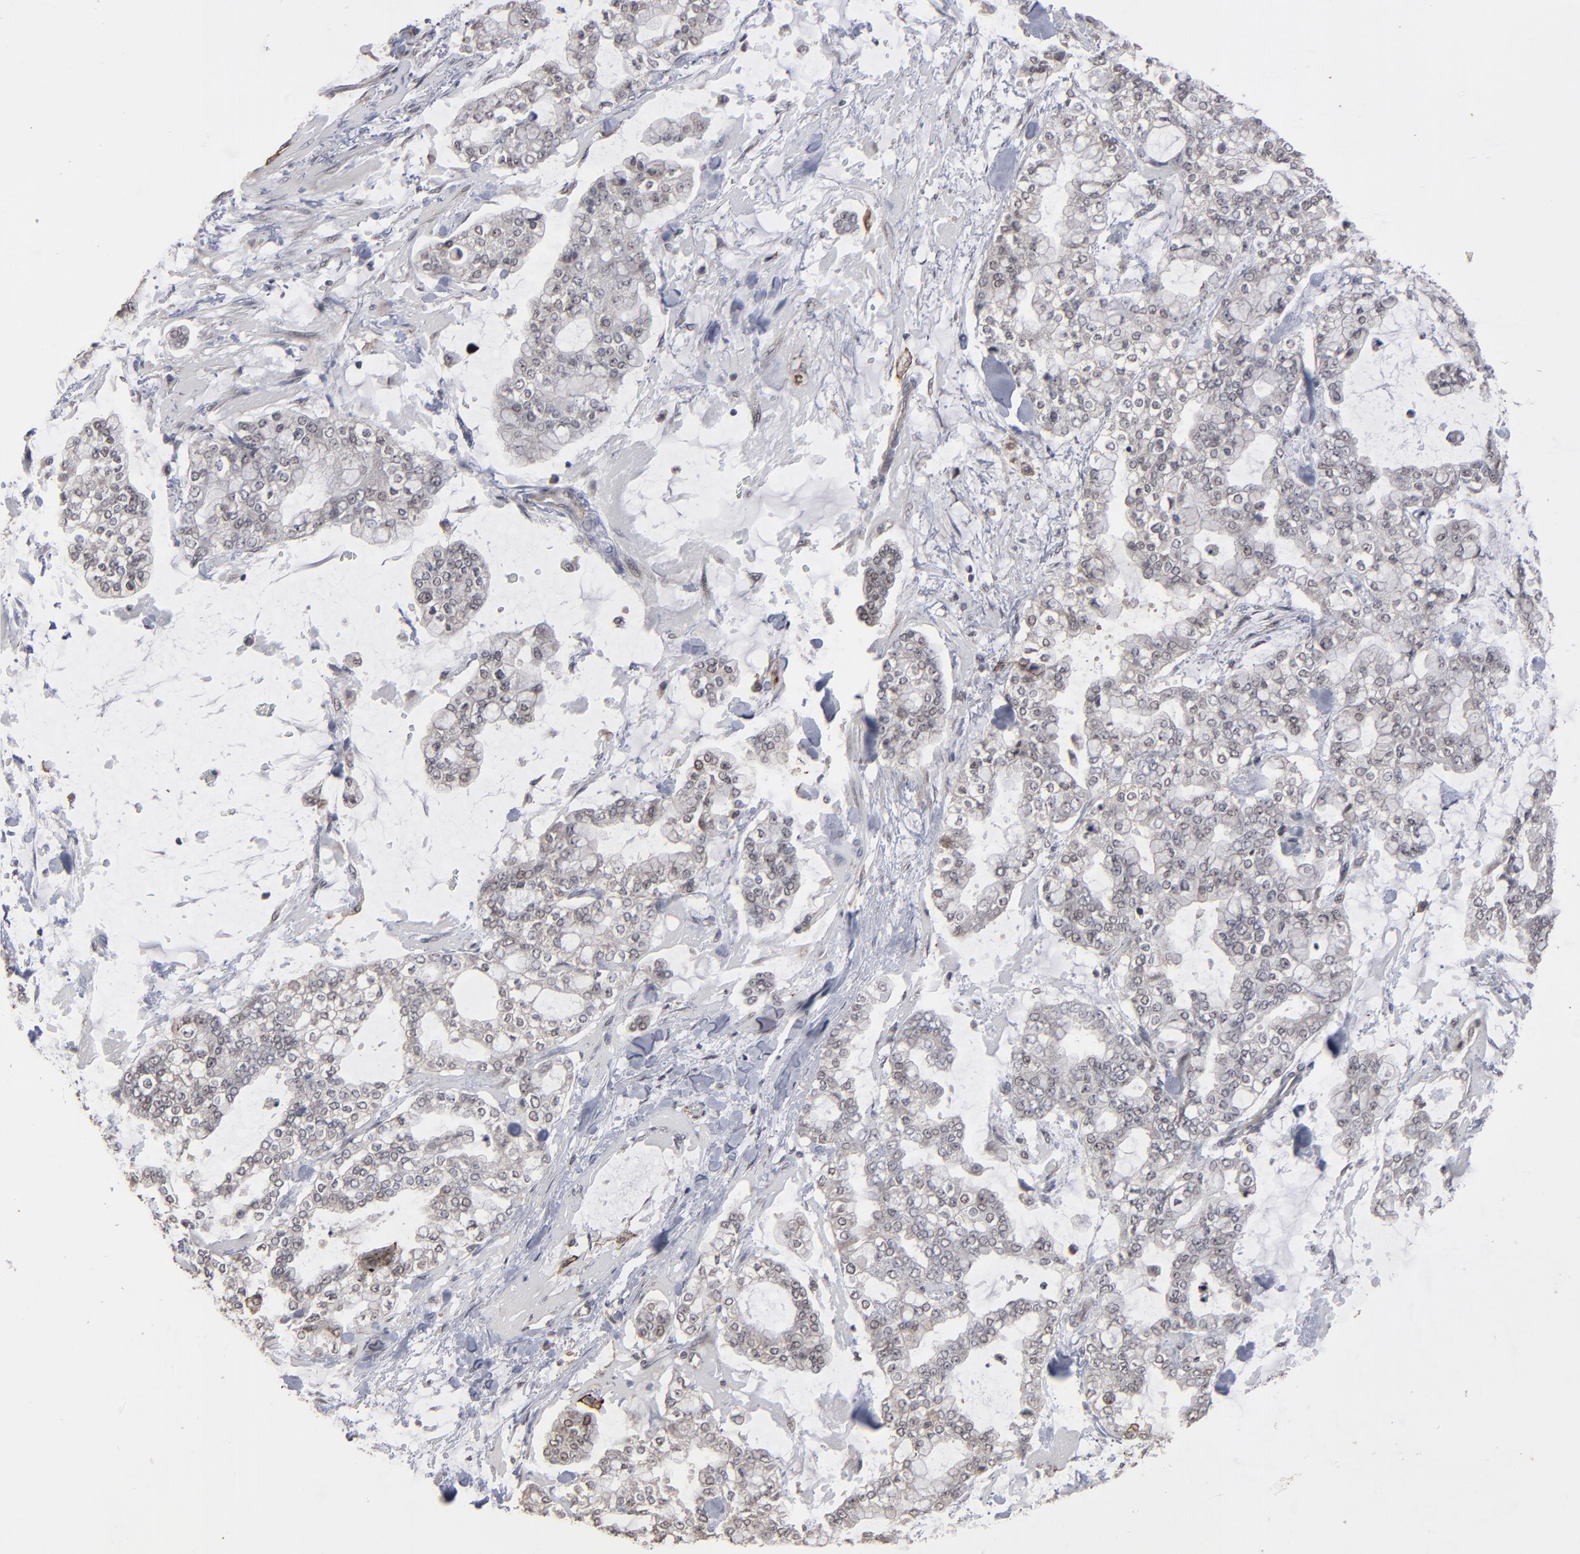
{"staining": {"intensity": "weak", "quantity": ">75%", "location": "cytoplasmic/membranous,nuclear"}, "tissue": "stomach cancer", "cell_type": "Tumor cells", "image_type": "cancer", "snomed": [{"axis": "morphology", "description": "Normal tissue, NOS"}, {"axis": "morphology", "description": "Adenocarcinoma, NOS"}, {"axis": "topography", "description": "Stomach, upper"}, {"axis": "topography", "description": "Stomach"}], "caption": "DAB (3,3'-diaminobenzidine) immunohistochemical staining of adenocarcinoma (stomach) shows weak cytoplasmic/membranous and nuclear protein expression in about >75% of tumor cells.", "gene": "SLC22A17", "patient": {"sex": "male", "age": 76}}